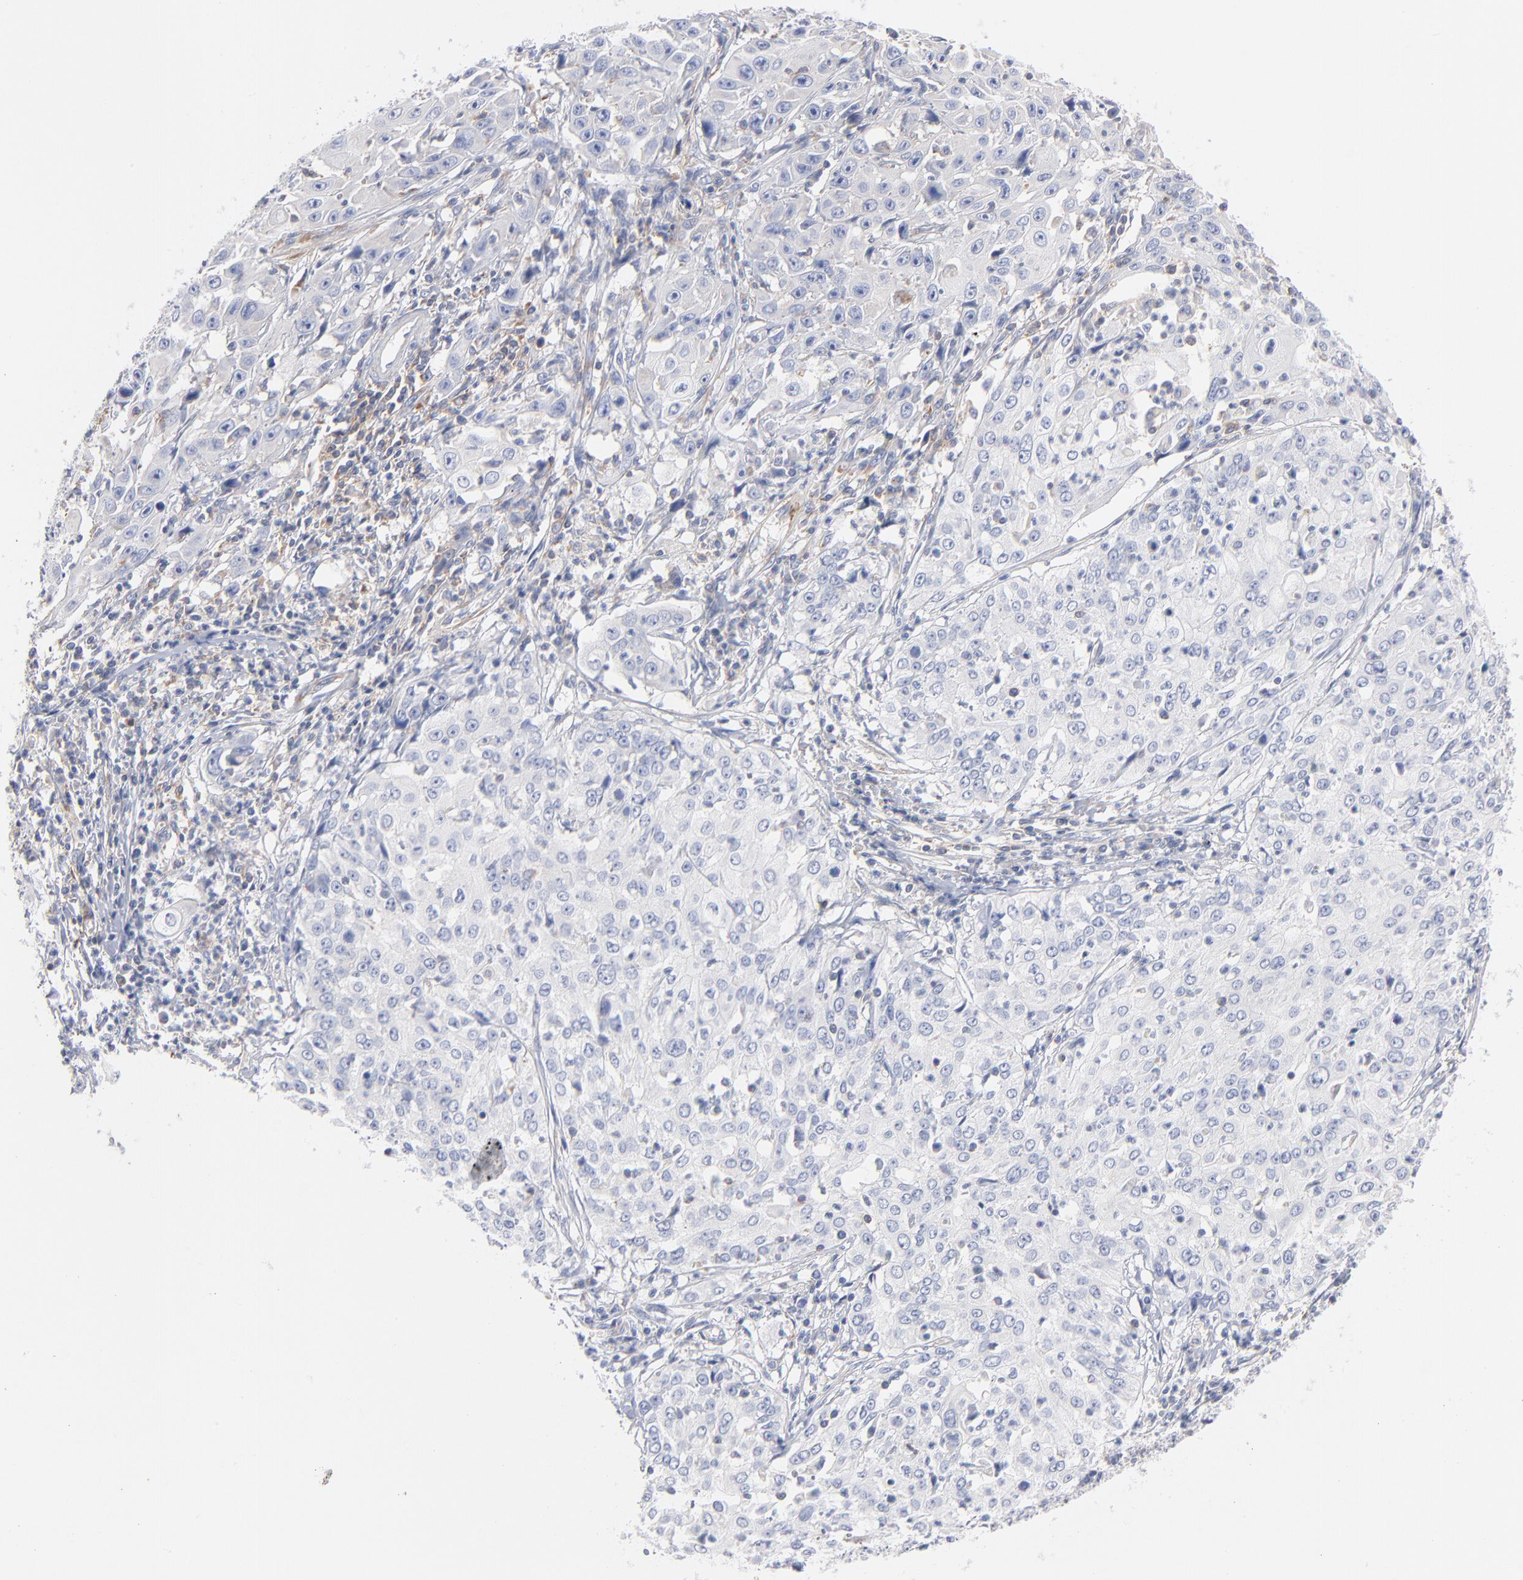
{"staining": {"intensity": "negative", "quantity": "none", "location": "none"}, "tissue": "cervical cancer", "cell_type": "Tumor cells", "image_type": "cancer", "snomed": [{"axis": "morphology", "description": "Squamous cell carcinoma, NOS"}, {"axis": "topography", "description": "Cervix"}], "caption": "Tumor cells show no significant positivity in cervical squamous cell carcinoma.", "gene": "SEPTIN6", "patient": {"sex": "female", "age": 39}}